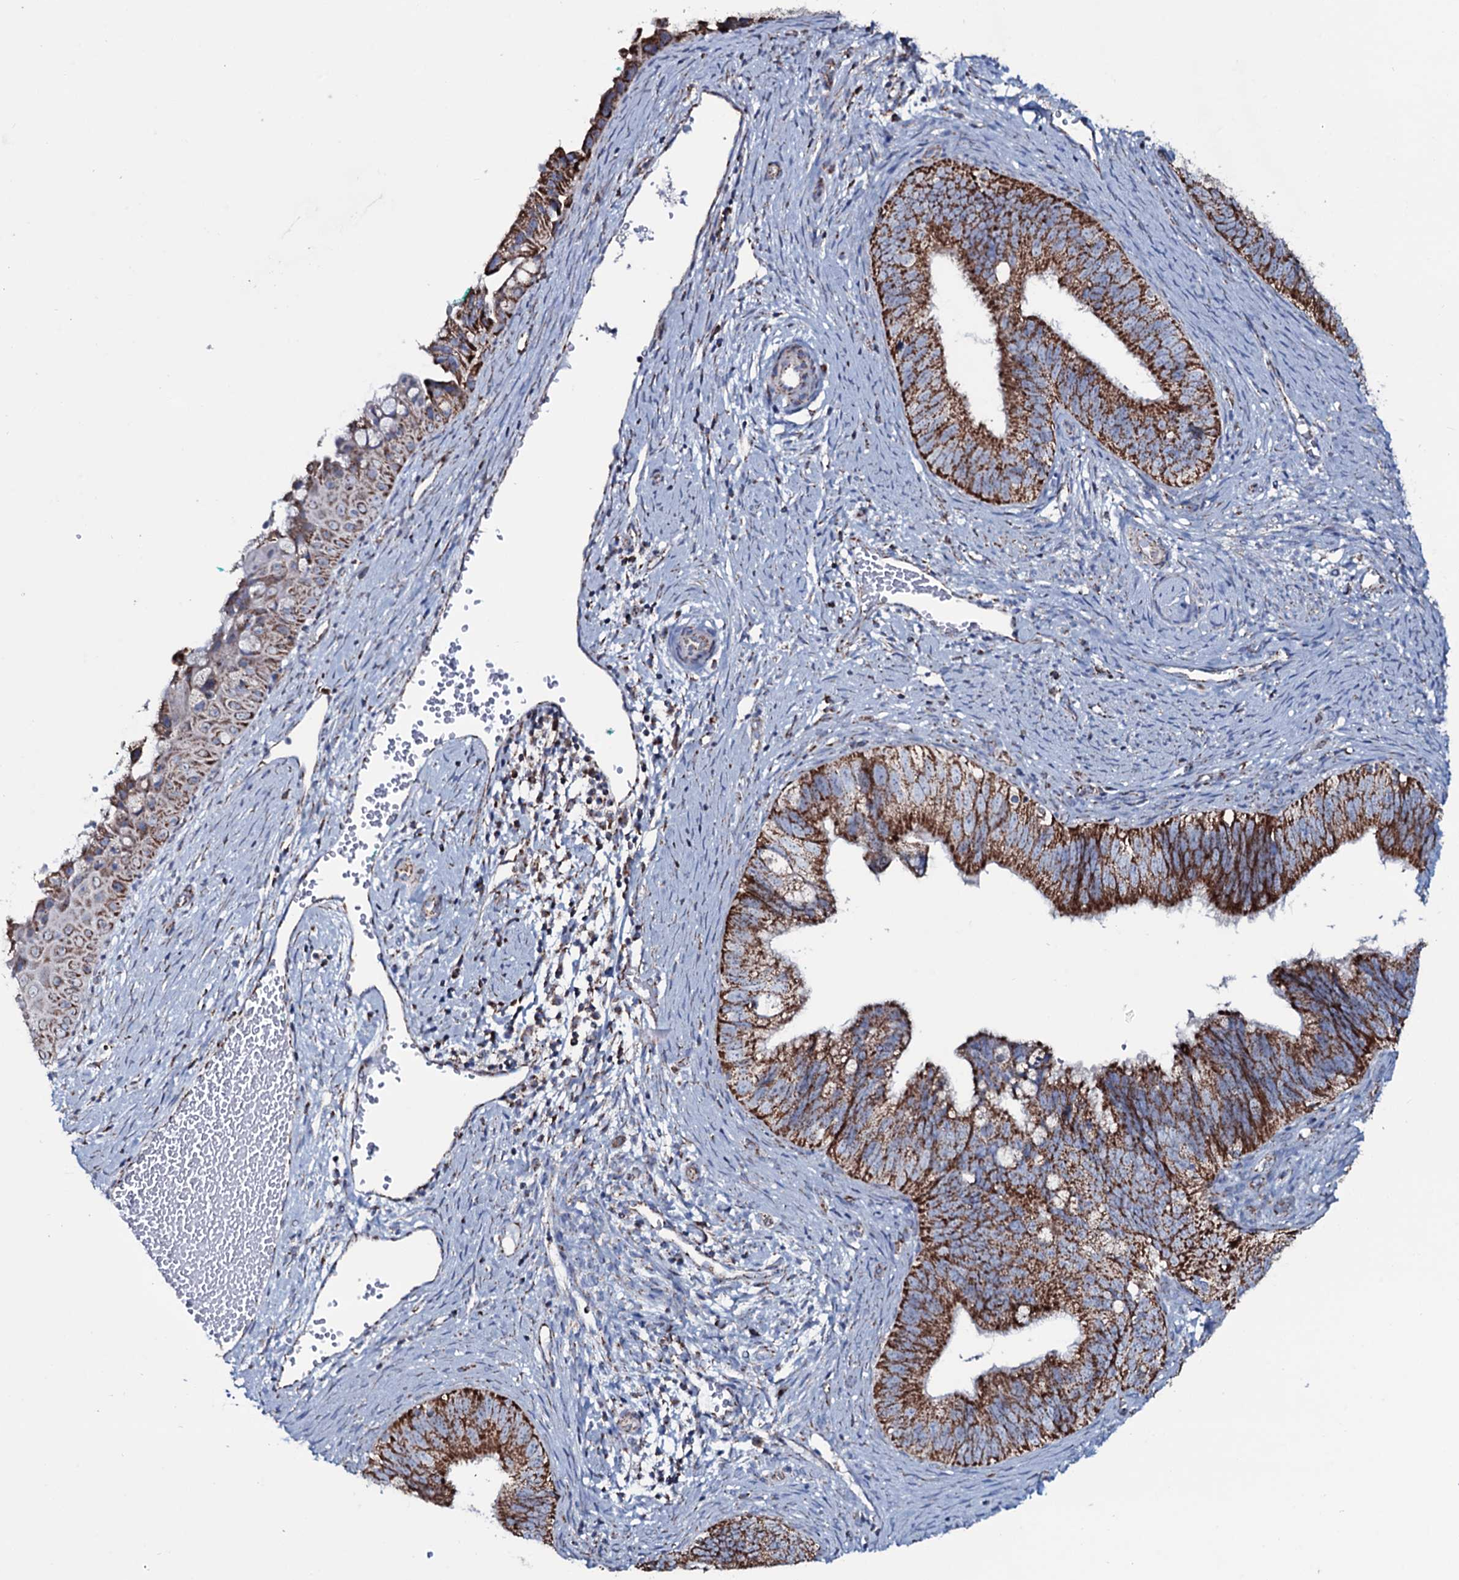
{"staining": {"intensity": "strong", "quantity": ">75%", "location": "cytoplasmic/membranous"}, "tissue": "cervical cancer", "cell_type": "Tumor cells", "image_type": "cancer", "snomed": [{"axis": "morphology", "description": "Adenocarcinoma, NOS"}, {"axis": "topography", "description": "Cervix"}], "caption": "Brown immunohistochemical staining in cervical adenocarcinoma demonstrates strong cytoplasmic/membranous positivity in about >75% of tumor cells.", "gene": "MRPS35", "patient": {"sex": "female", "age": 42}}